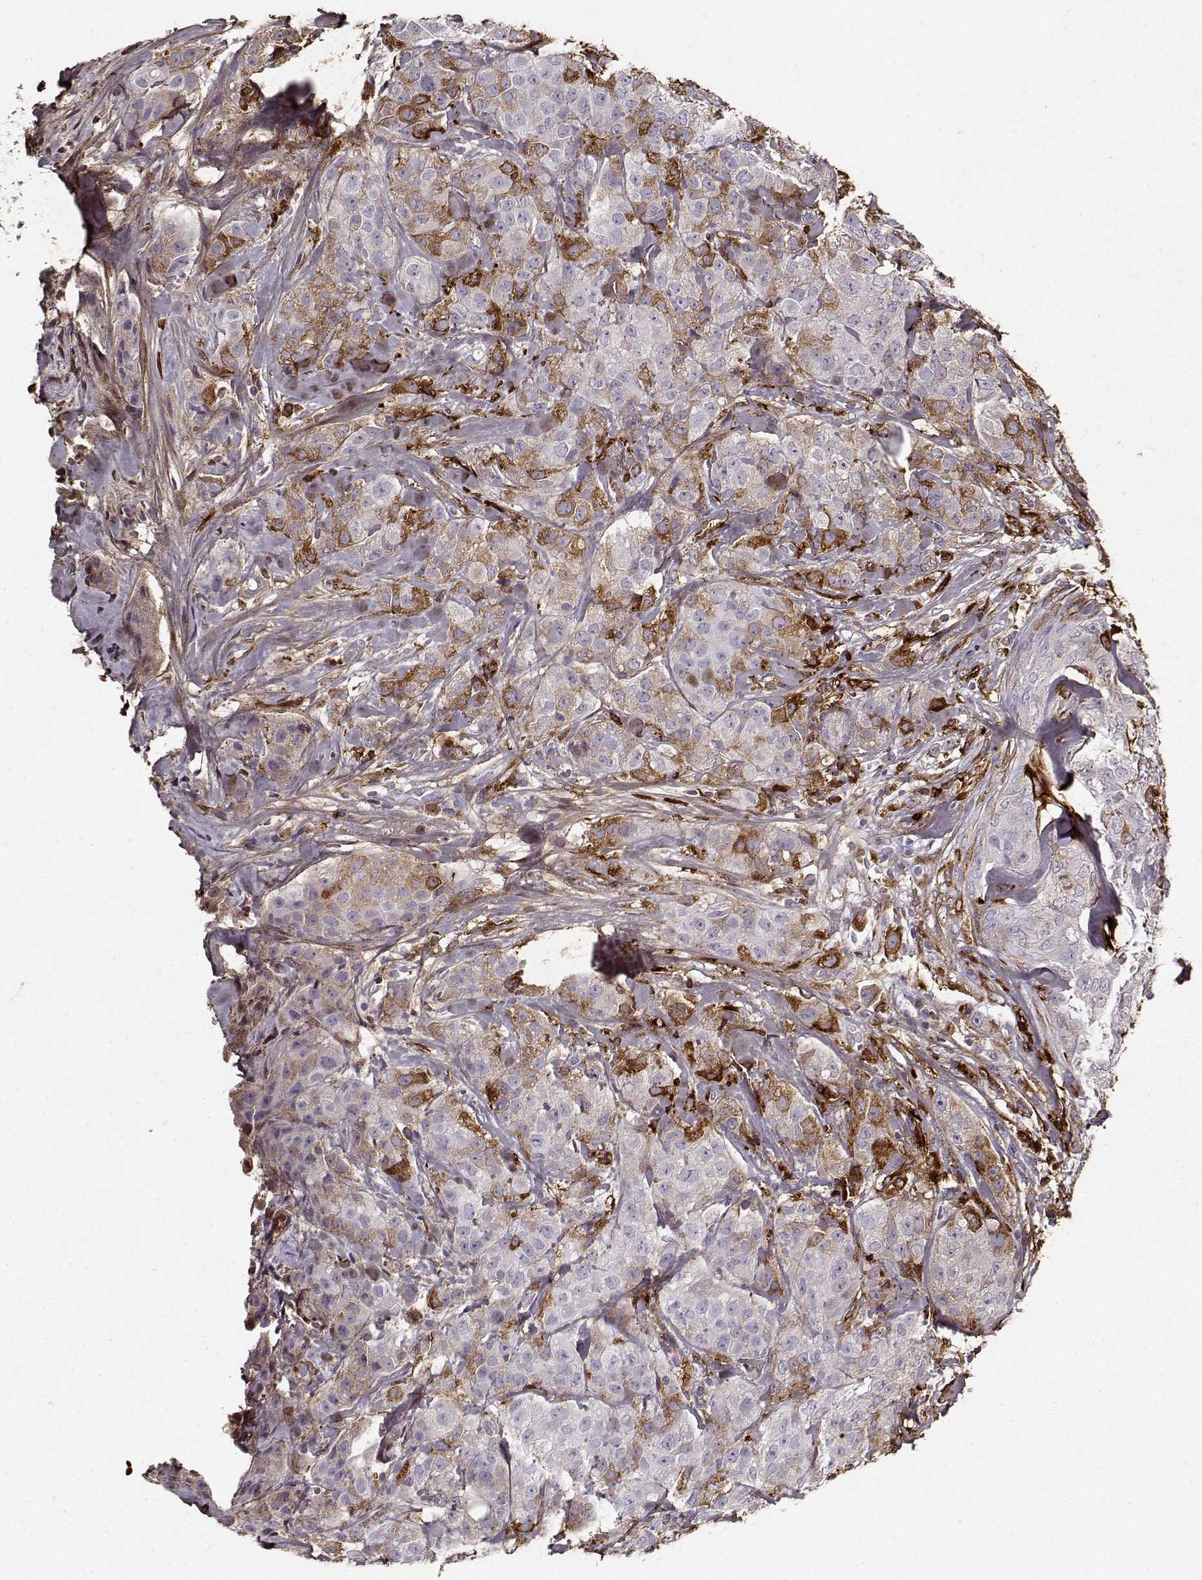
{"staining": {"intensity": "strong", "quantity": "<25%", "location": "cytoplasmic/membranous"}, "tissue": "breast cancer", "cell_type": "Tumor cells", "image_type": "cancer", "snomed": [{"axis": "morphology", "description": "Duct carcinoma"}, {"axis": "topography", "description": "Breast"}], "caption": "Brown immunohistochemical staining in human invasive ductal carcinoma (breast) reveals strong cytoplasmic/membranous staining in approximately <25% of tumor cells. (DAB IHC with brightfield microscopy, high magnification).", "gene": "LUM", "patient": {"sex": "female", "age": 43}}